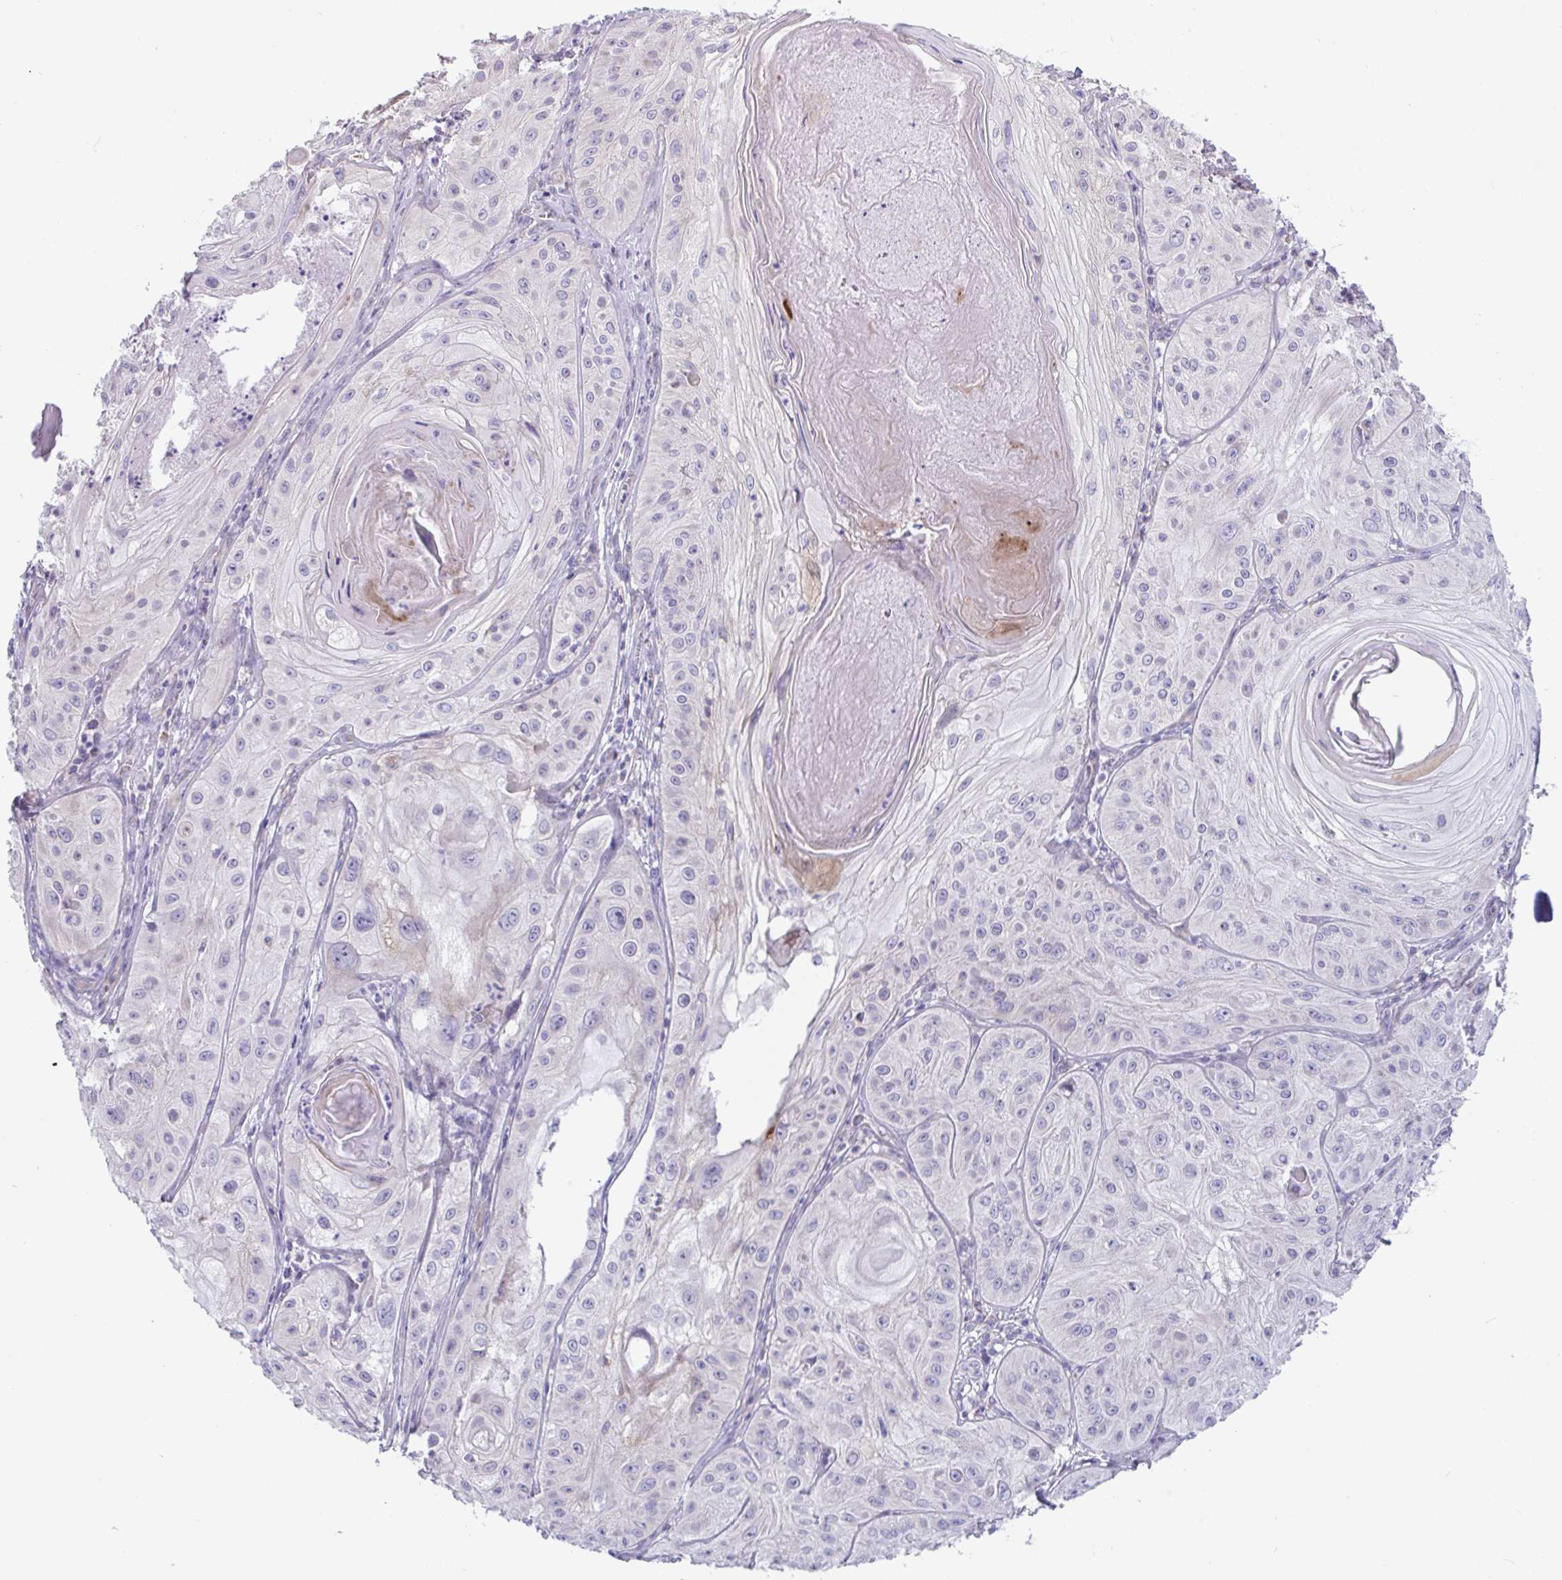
{"staining": {"intensity": "negative", "quantity": "none", "location": "none"}, "tissue": "skin cancer", "cell_type": "Tumor cells", "image_type": "cancer", "snomed": [{"axis": "morphology", "description": "Squamous cell carcinoma, NOS"}, {"axis": "topography", "description": "Skin"}], "caption": "High magnification brightfield microscopy of squamous cell carcinoma (skin) stained with DAB (3,3'-diaminobenzidine) (brown) and counterstained with hematoxylin (blue): tumor cells show no significant expression.", "gene": "IL37", "patient": {"sex": "male", "age": 85}}